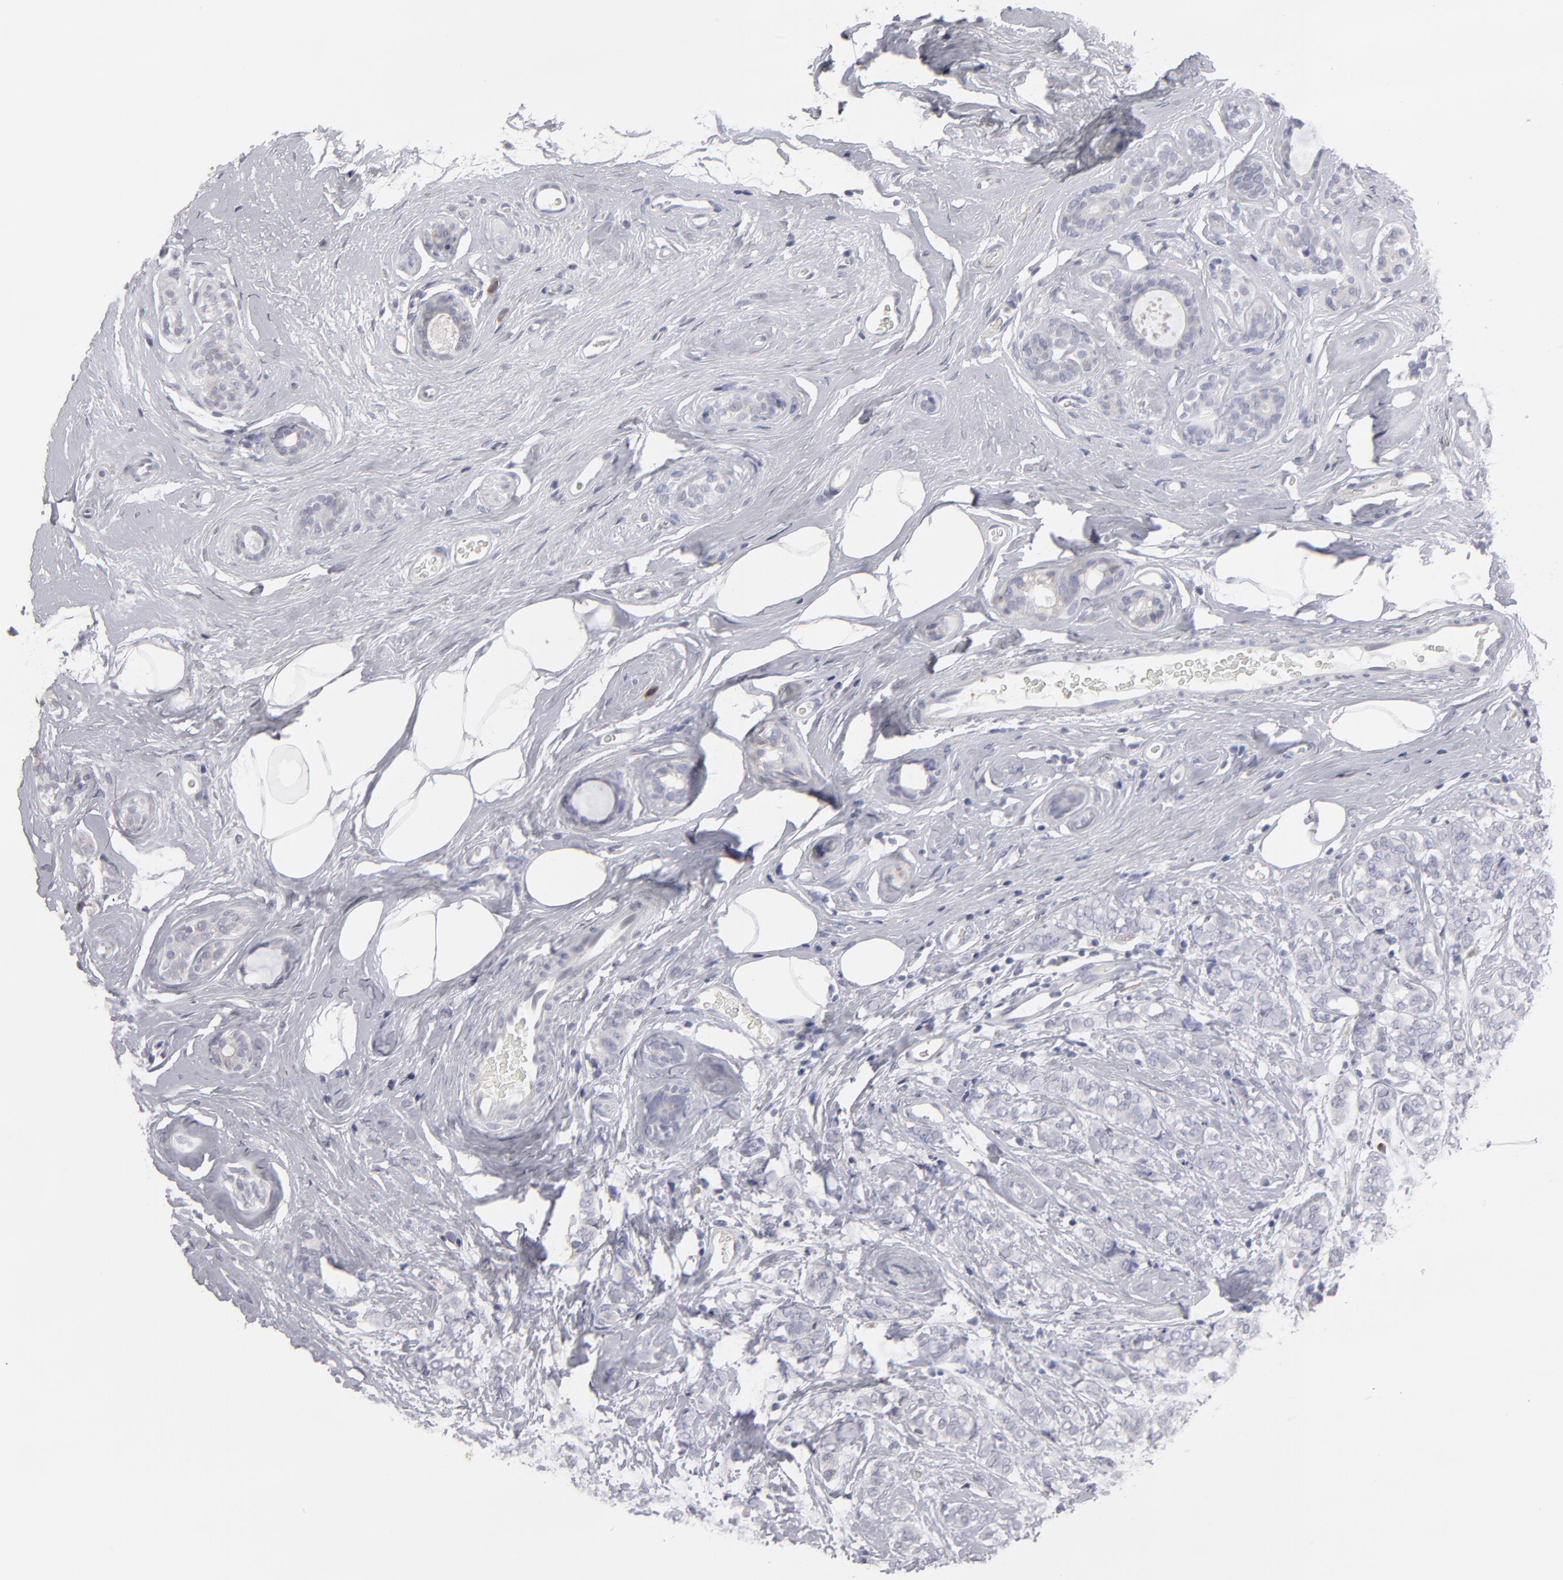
{"staining": {"intensity": "weak", "quantity": "<25%", "location": "cytoplasmic/membranous"}, "tissue": "breast cancer", "cell_type": "Tumor cells", "image_type": "cancer", "snomed": [{"axis": "morphology", "description": "Lobular carcinoma"}, {"axis": "topography", "description": "Breast"}], "caption": "High magnification brightfield microscopy of breast lobular carcinoma stained with DAB (3,3'-diaminobenzidine) (brown) and counterstained with hematoxylin (blue): tumor cells show no significant positivity.", "gene": "CCDC80", "patient": {"sex": "female", "age": 60}}